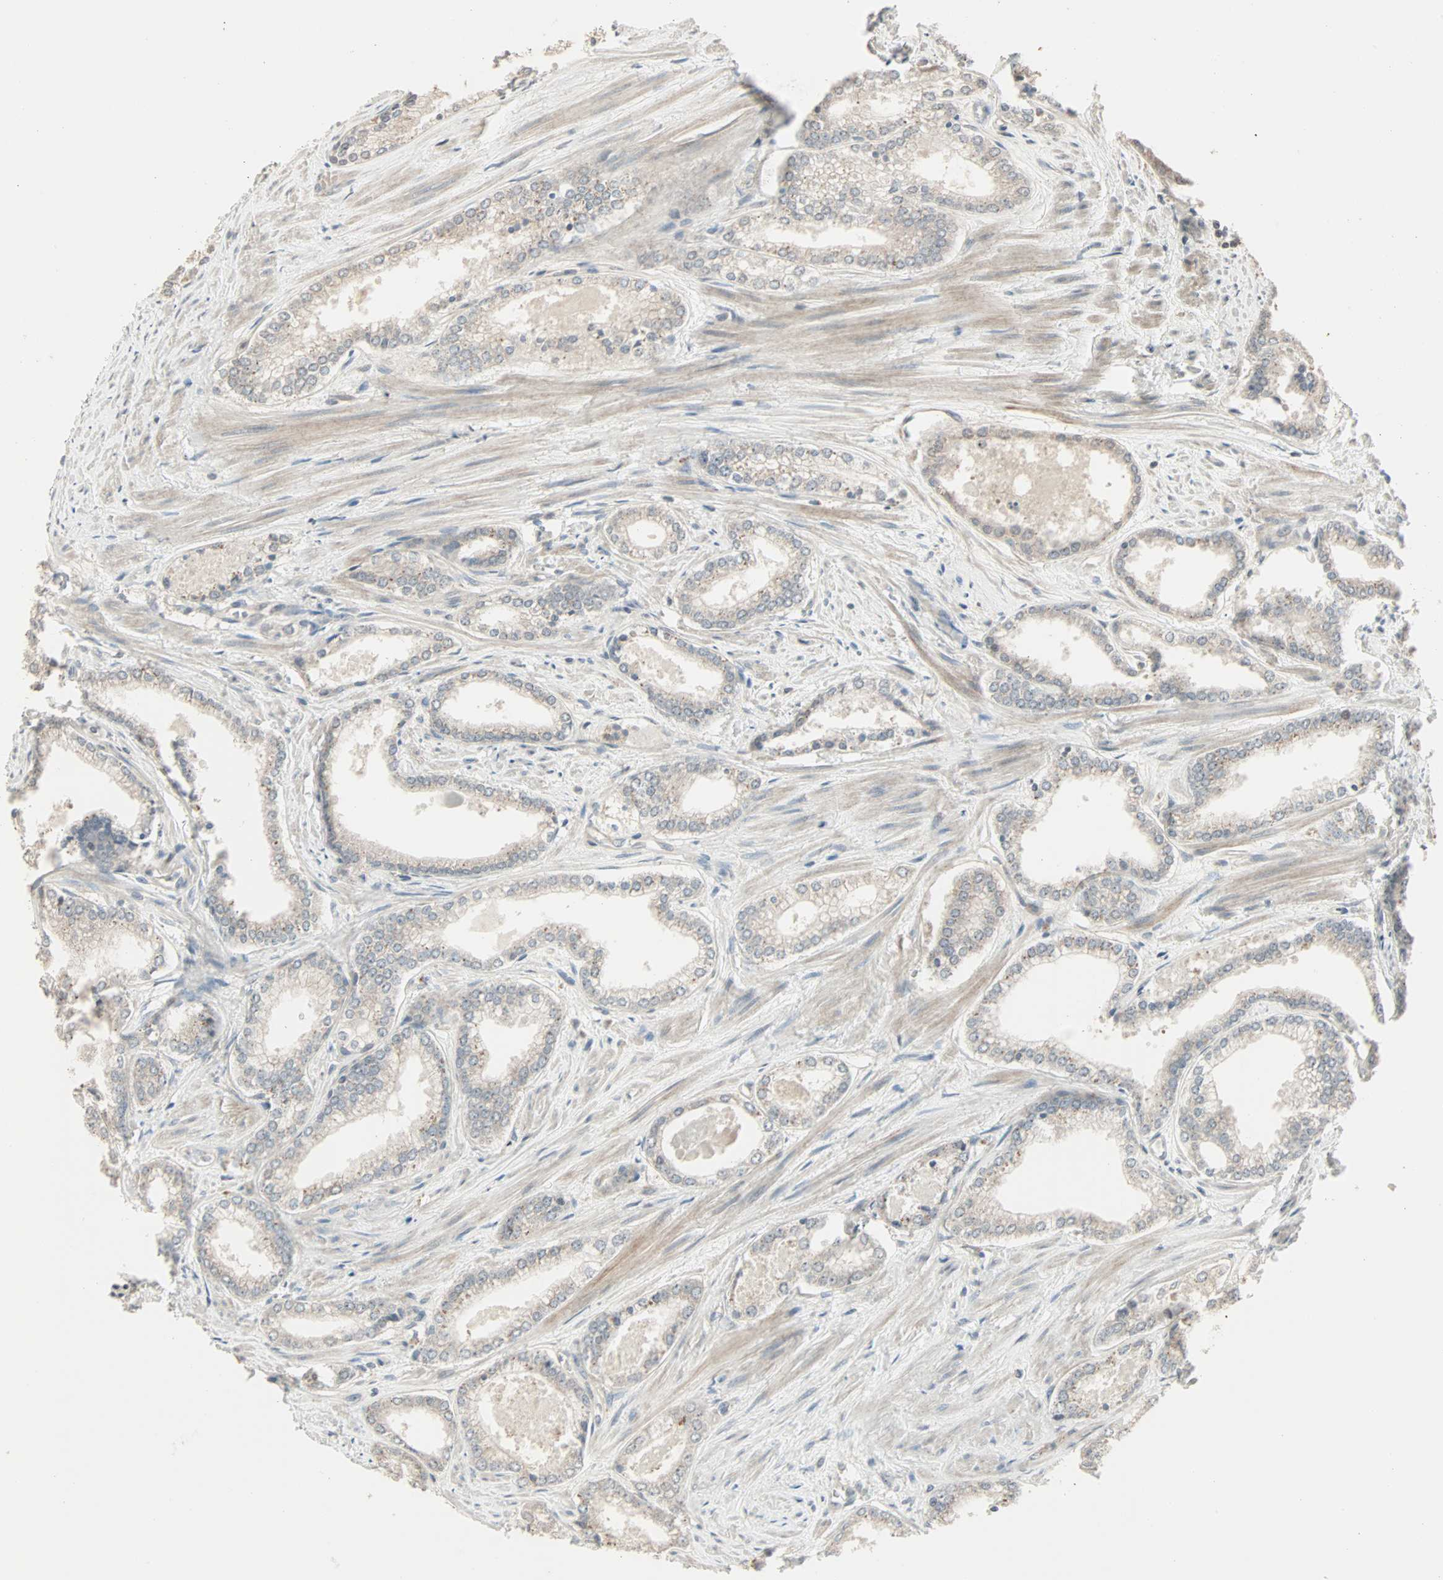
{"staining": {"intensity": "moderate", "quantity": "<25%", "location": "cytoplasmic/membranous"}, "tissue": "prostate cancer", "cell_type": "Tumor cells", "image_type": "cancer", "snomed": [{"axis": "morphology", "description": "Adenocarcinoma, Low grade"}, {"axis": "topography", "description": "Prostate"}], "caption": "Immunohistochemistry histopathology image of low-grade adenocarcinoma (prostate) stained for a protein (brown), which displays low levels of moderate cytoplasmic/membranous staining in about <25% of tumor cells.", "gene": "KDM4A", "patient": {"sex": "male", "age": 60}}